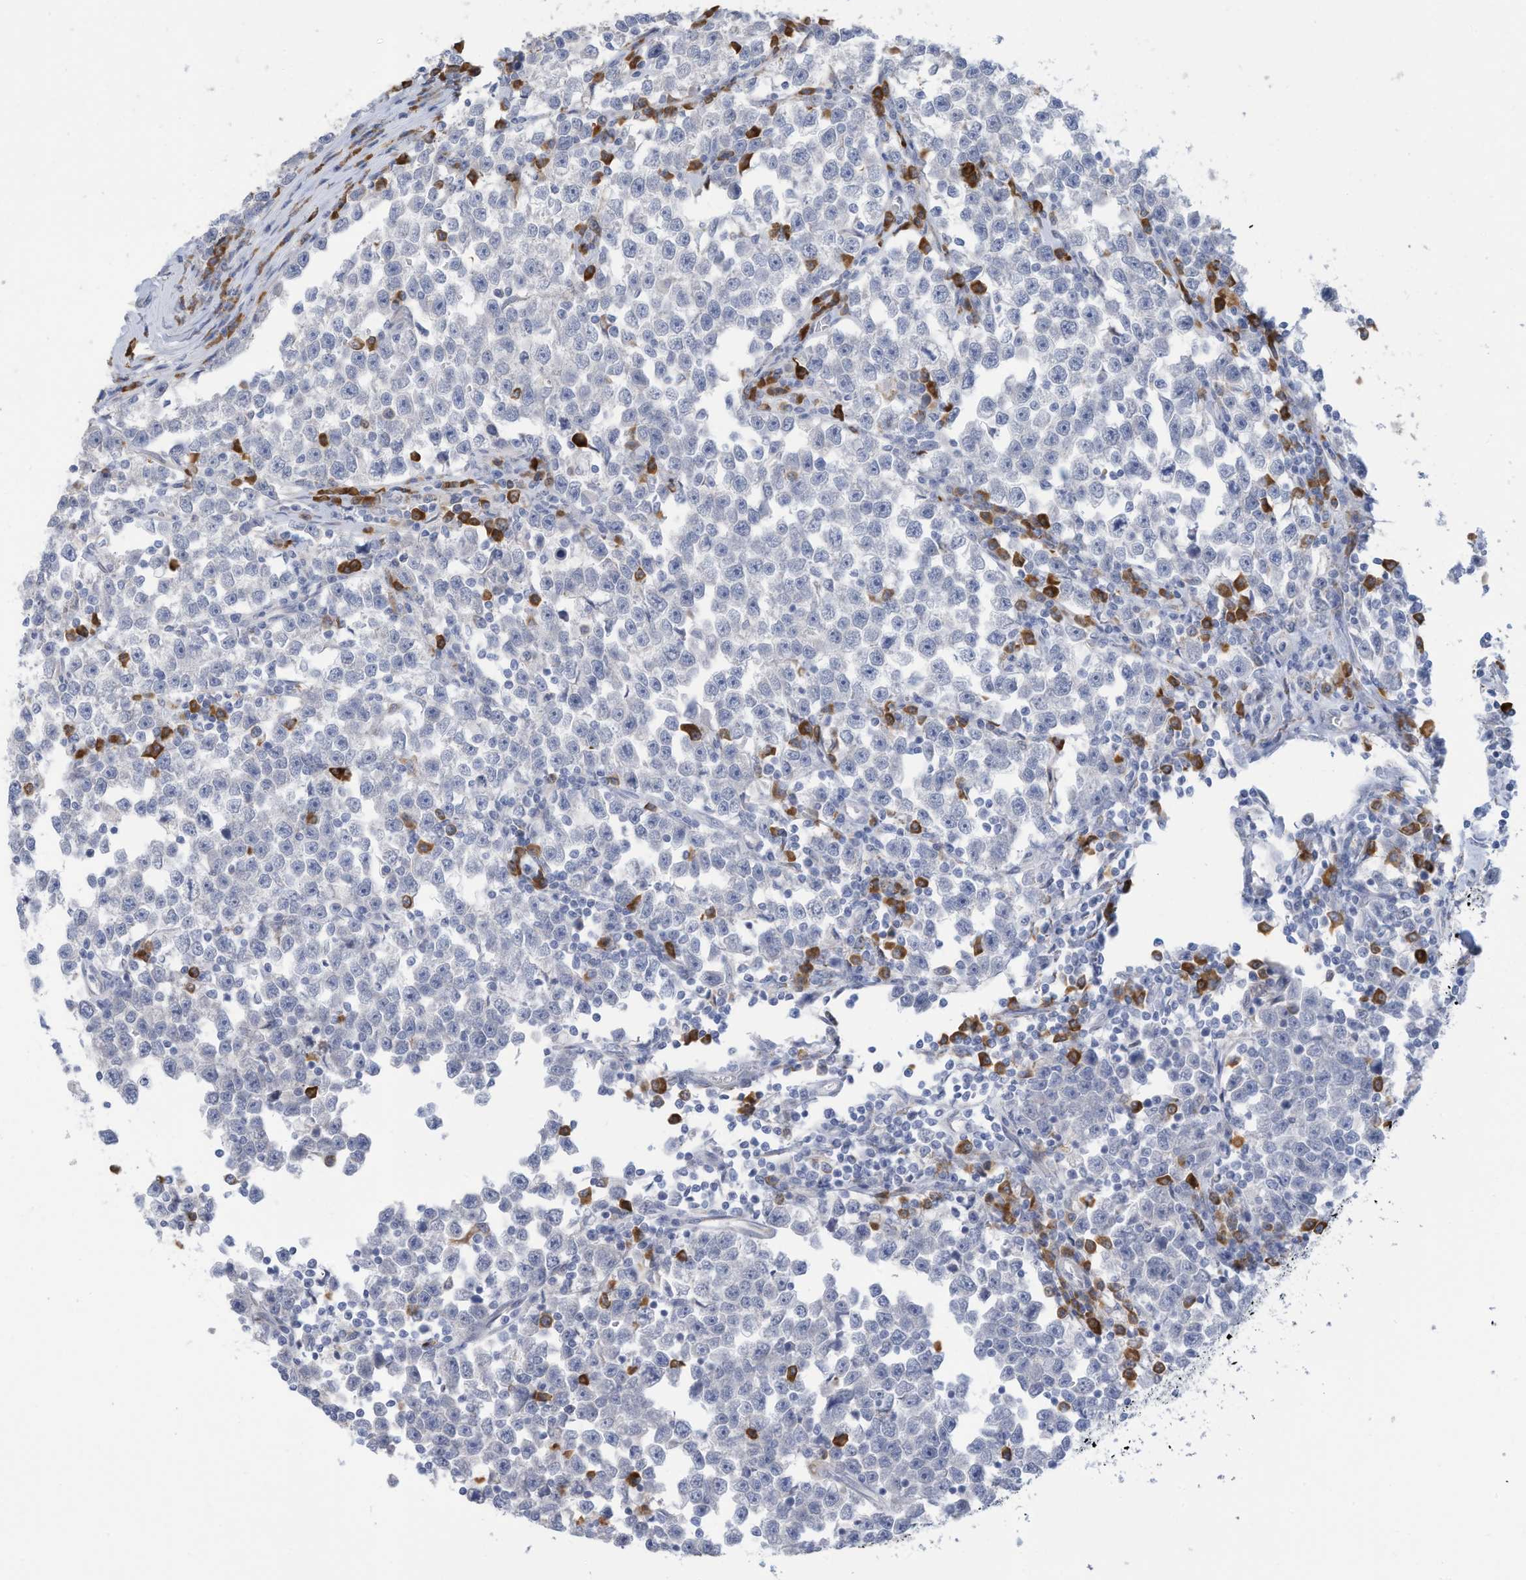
{"staining": {"intensity": "negative", "quantity": "none", "location": "none"}, "tissue": "testis cancer", "cell_type": "Tumor cells", "image_type": "cancer", "snomed": [{"axis": "morphology", "description": "Normal tissue, NOS"}, {"axis": "morphology", "description": "Seminoma, NOS"}, {"axis": "topography", "description": "Testis"}], "caption": "Image shows no protein positivity in tumor cells of testis cancer (seminoma) tissue.", "gene": "ZNF292", "patient": {"sex": "male", "age": 43}}